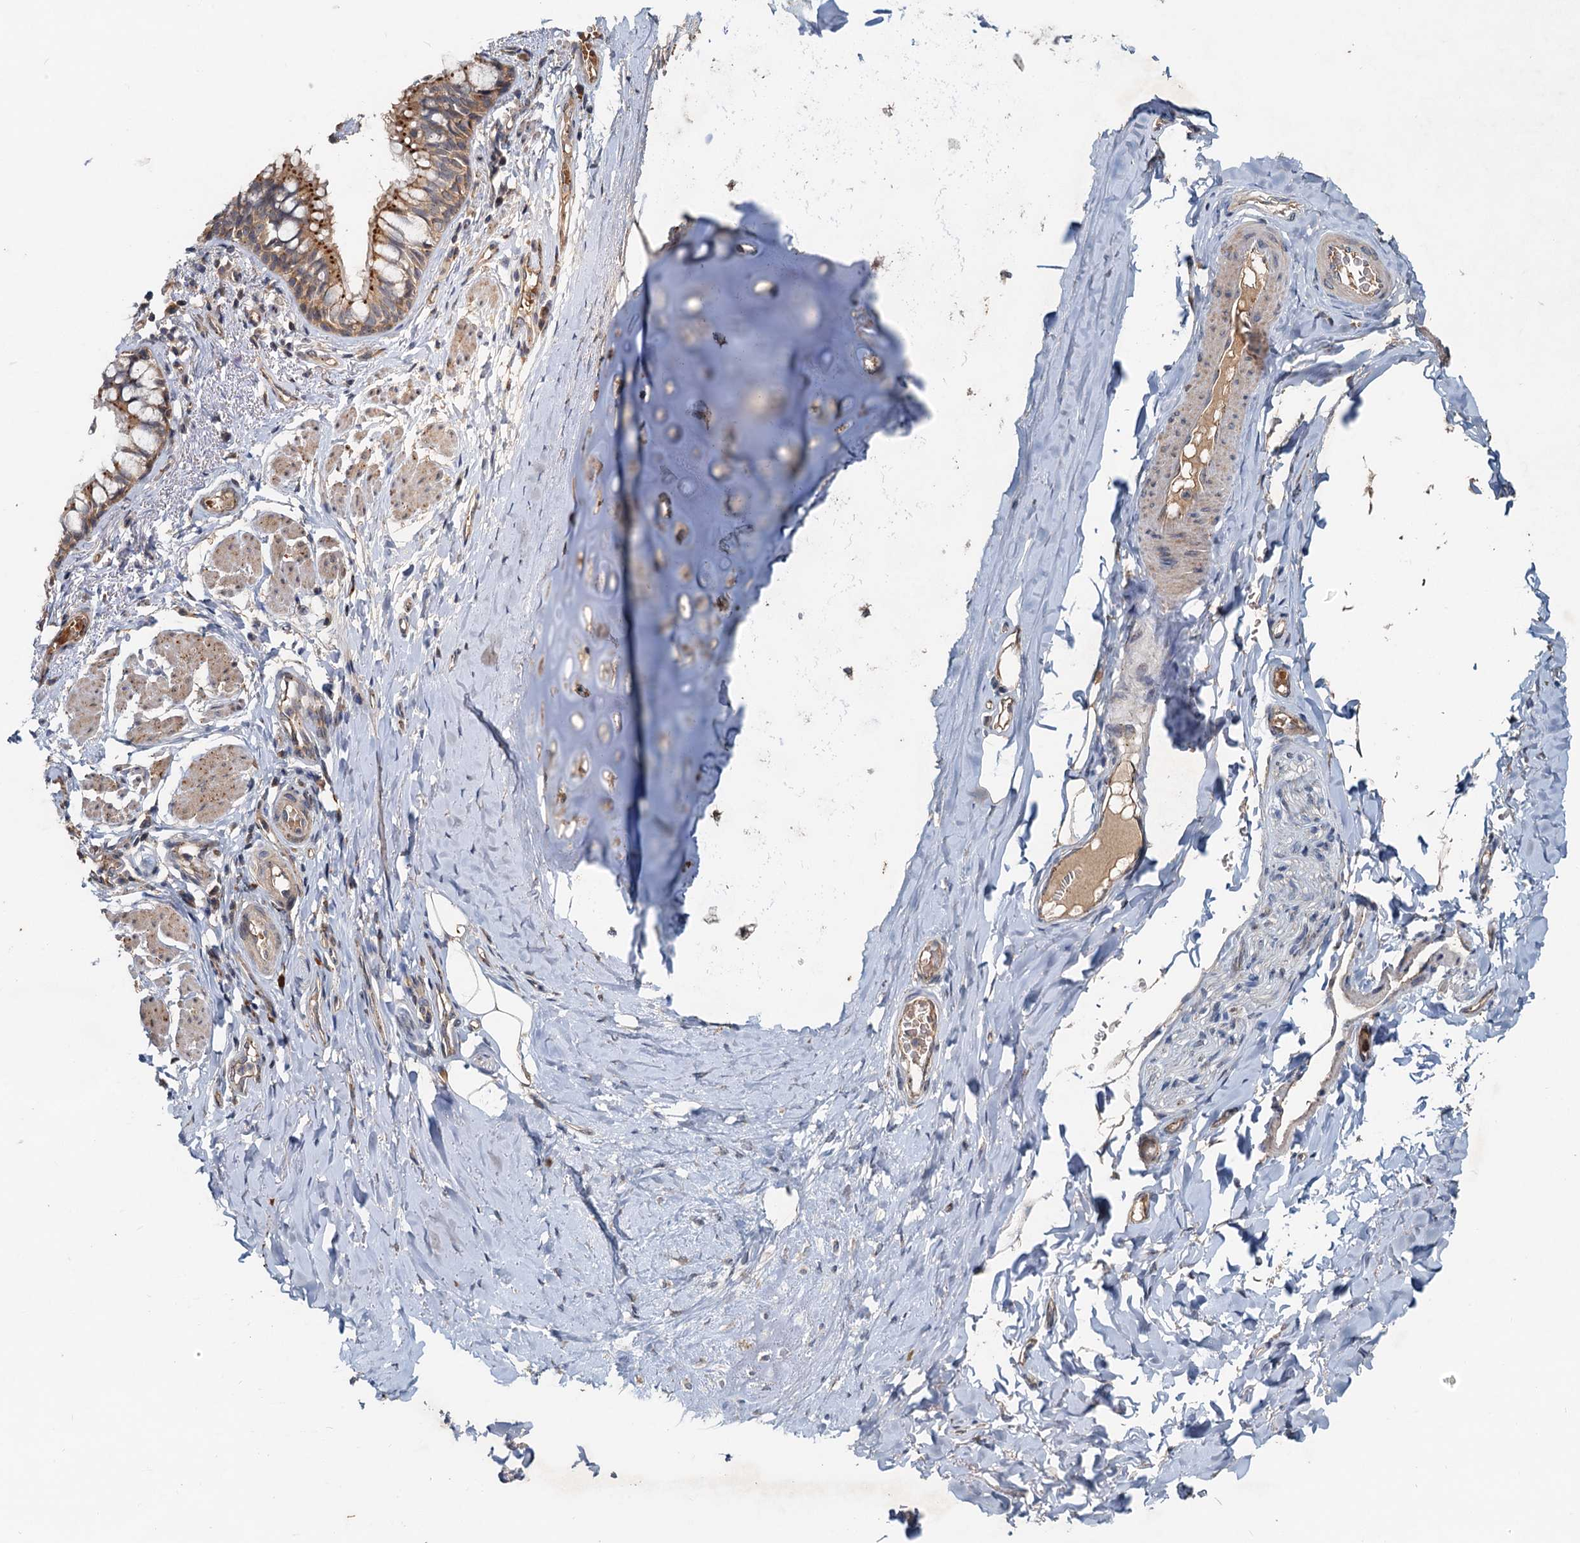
{"staining": {"intensity": "moderate", "quantity": ">75%", "location": "cytoplasmic/membranous"}, "tissue": "bronchus", "cell_type": "Respiratory epithelial cells", "image_type": "normal", "snomed": [{"axis": "morphology", "description": "Normal tissue, NOS"}, {"axis": "topography", "description": "Cartilage tissue"}, {"axis": "topography", "description": "Bronchus"}], "caption": "A medium amount of moderate cytoplasmic/membranous staining is appreciated in about >75% of respiratory epithelial cells in normal bronchus.", "gene": "CEP68", "patient": {"sex": "female", "age": 36}}